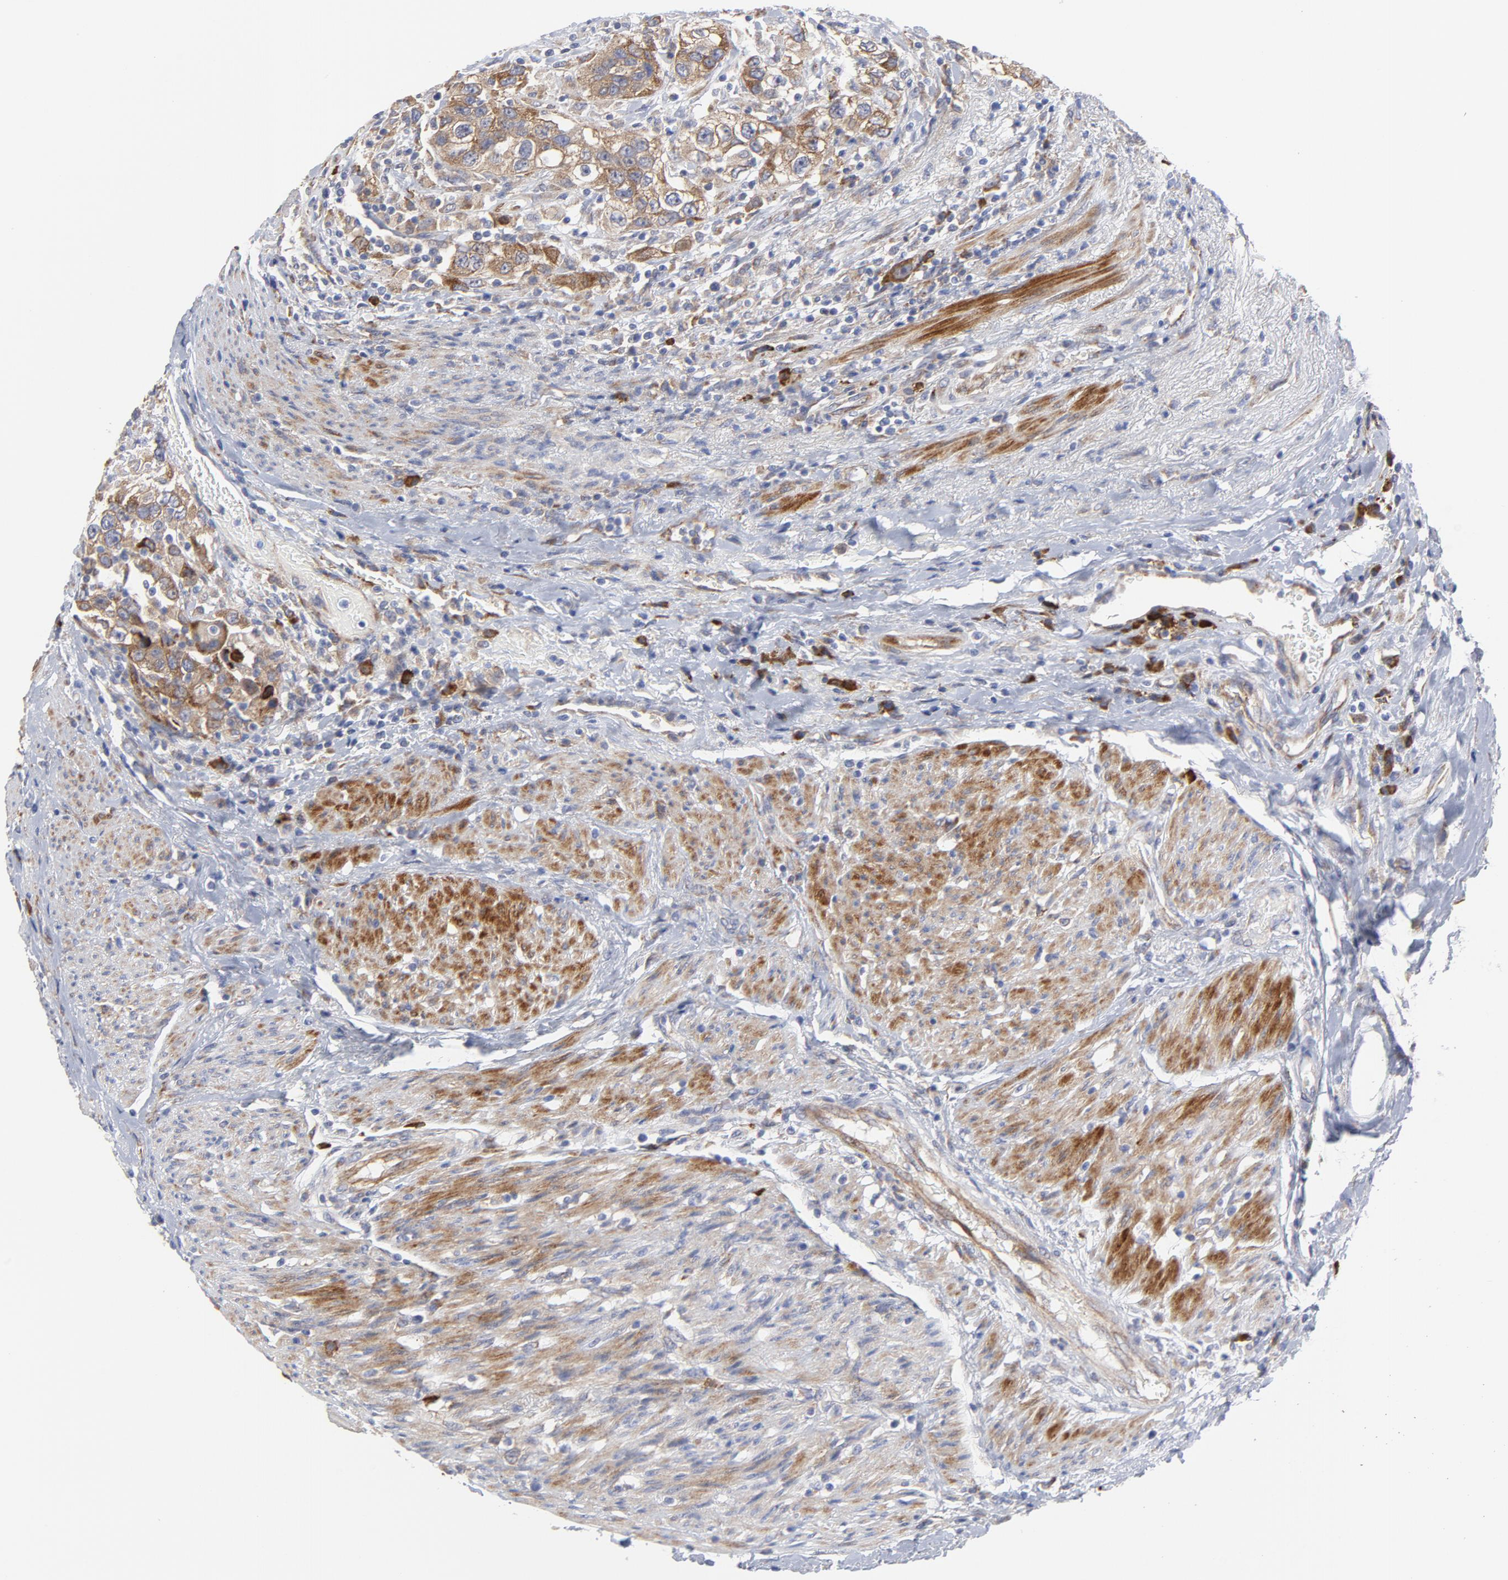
{"staining": {"intensity": "moderate", "quantity": ">75%", "location": "cytoplasmic/membranous"}, "tissue": "urothelial cancer", "cell_type": "Tumor cells", "image_type": "cancer", "snomed": [{"axis": "morphology", "description": "Urothelial carcinoma, High grade"}, {"axis": "topography", "description": "Urinary bladder"}], "caption": "A photomicrograph of human urothelial cancer stained for a protein reveals moderate cytoplasmic/membranous brown staining in tumor cells.", "gene": "RAPGEF3", "patient": {"sex": "female", "age": 80}}